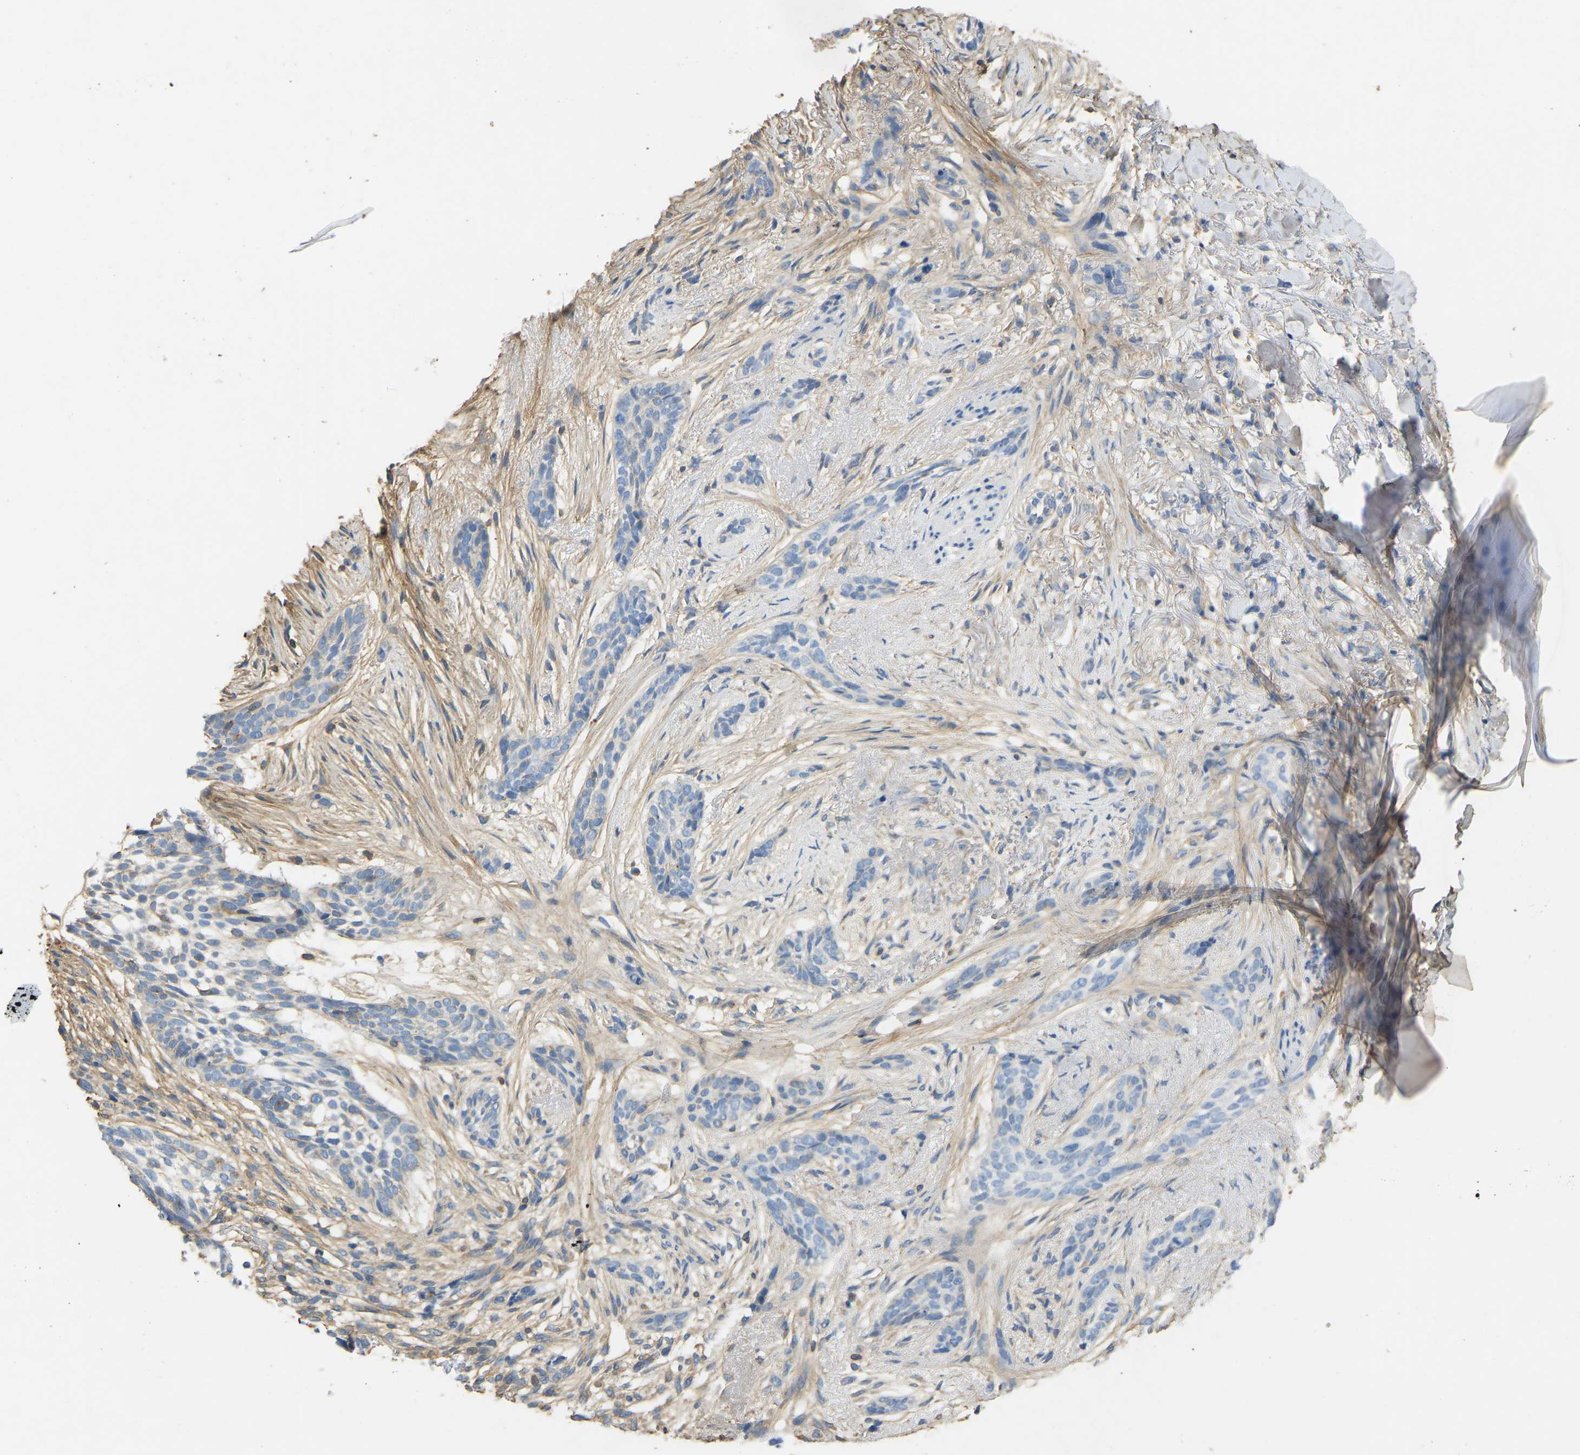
{"staining": {"intensity": "negative", "quantity": "none", "location": "none"}, "tissue": "skin cancer", "cell_type": "Tumor cells", "image_type": "cancer", "snomed": [{"axis": "morphology", "description": "Basal cell carcinoma"}, {"axis": "topography", "description": "Skin"}], "caption": "DAB immunohistochemical staining of human skin basal cell carcinoma displays no significant expression in tumor cells. Brightfield microscopy of immunohistochemistry stained with DAB (3,3'-diaminobenzidine) (brown) and hematoxylin (blue), captured at high magnification.", "gene": "TECTA", "patient": {"sex": "female", "age": 88}}